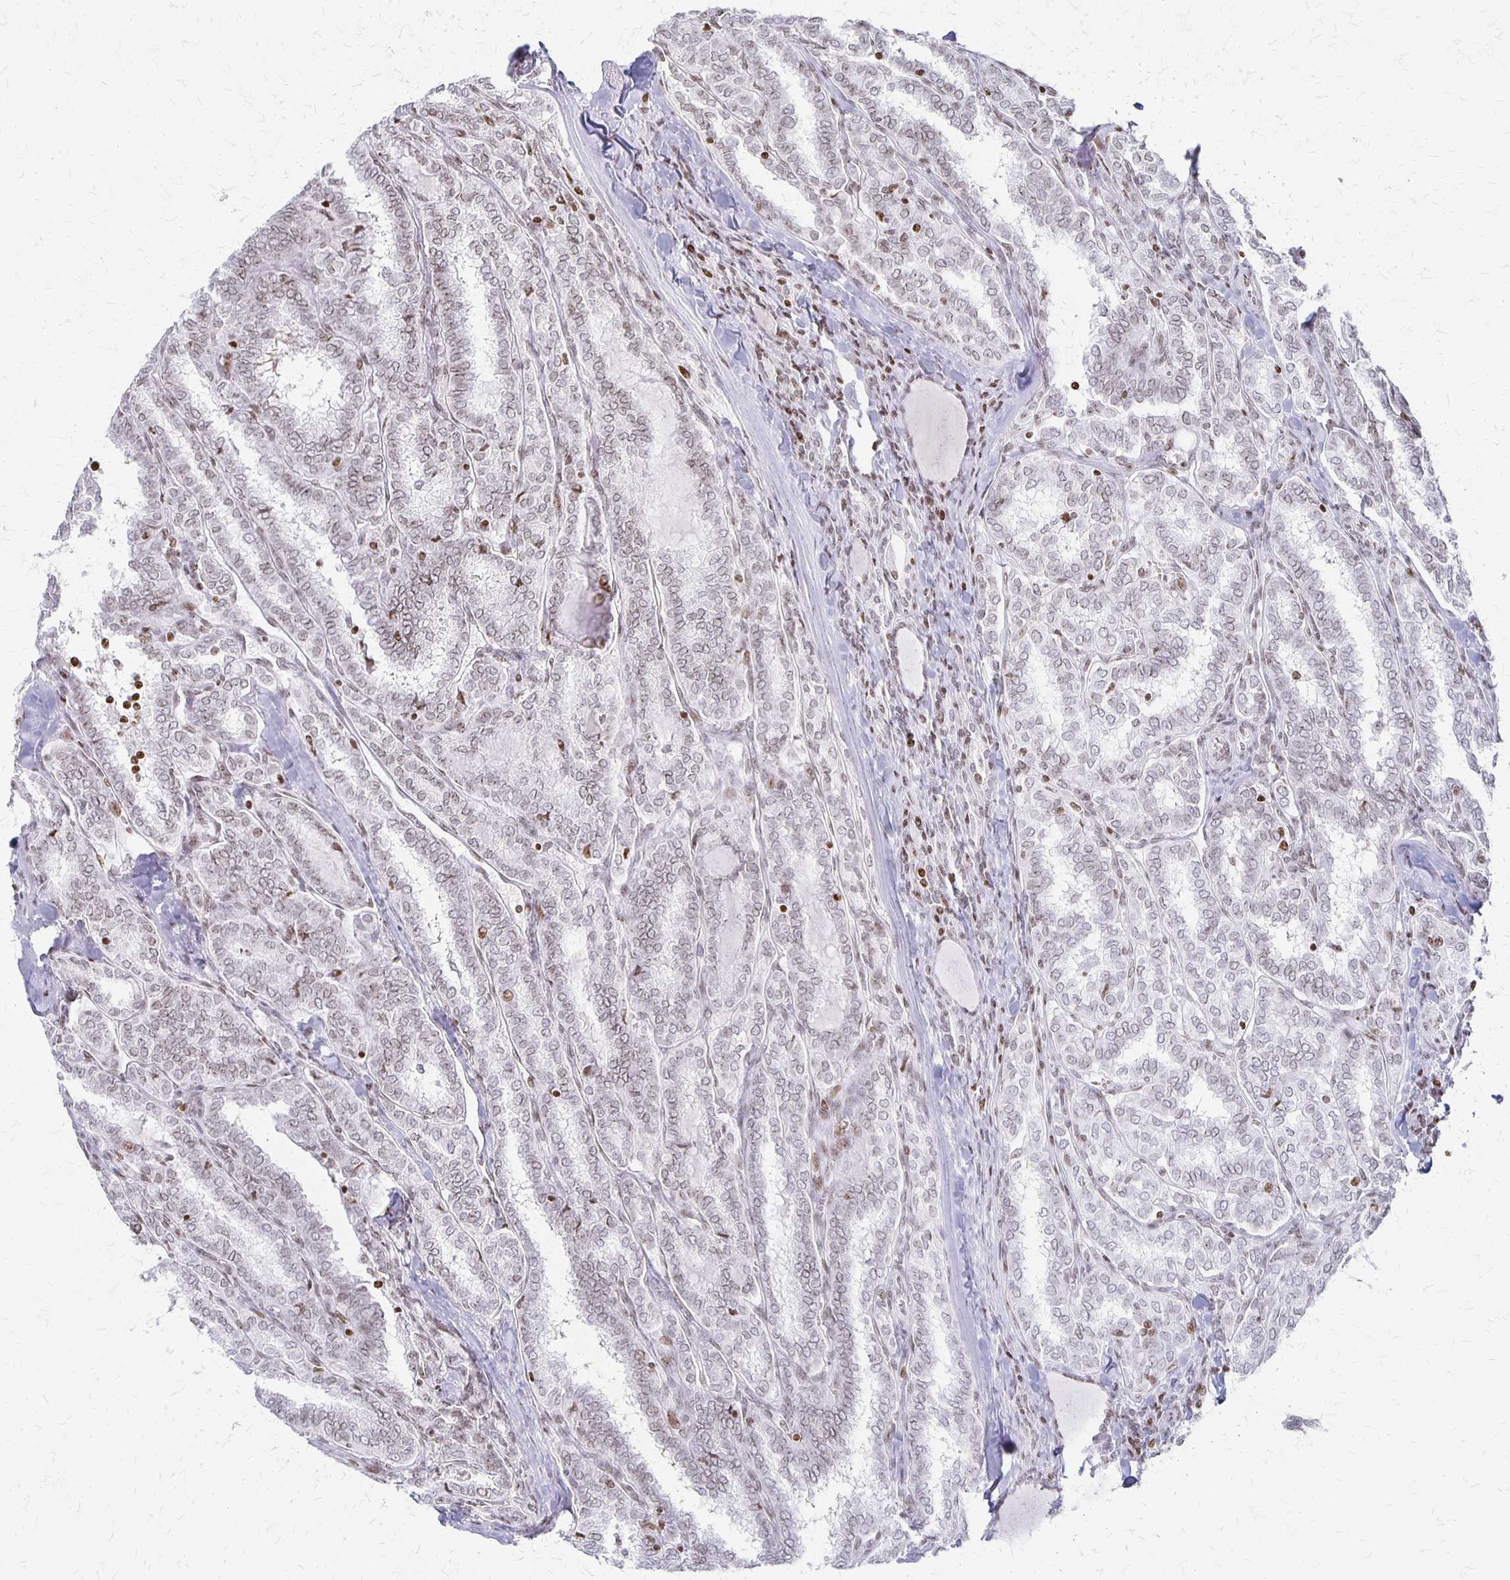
{"staining": {"intensity": "moderate", "quantity": "25%-75%", "location": "nuclear"}, "tissue": "thyroid cancer", "cell_type": "Tumor cells", "image_type": "cancer", "snomed": [{"axis": "morphology", "description": "Papillary adenocarcinoma, NOS"}, {"axis": "topography", "description": "Thyroid gland"}], "caption": "Thyroid cancer (papillary adenocarcinoma) stained with DAB (3,3'-diaminobenzidine) immunohistochemistry (IHC) shows medium levels of moderate nuclear positivity in about 25%-75% of tumor cells.", "gene": "ZNF280C", "patient": {"sex": "female", "age": 30}}